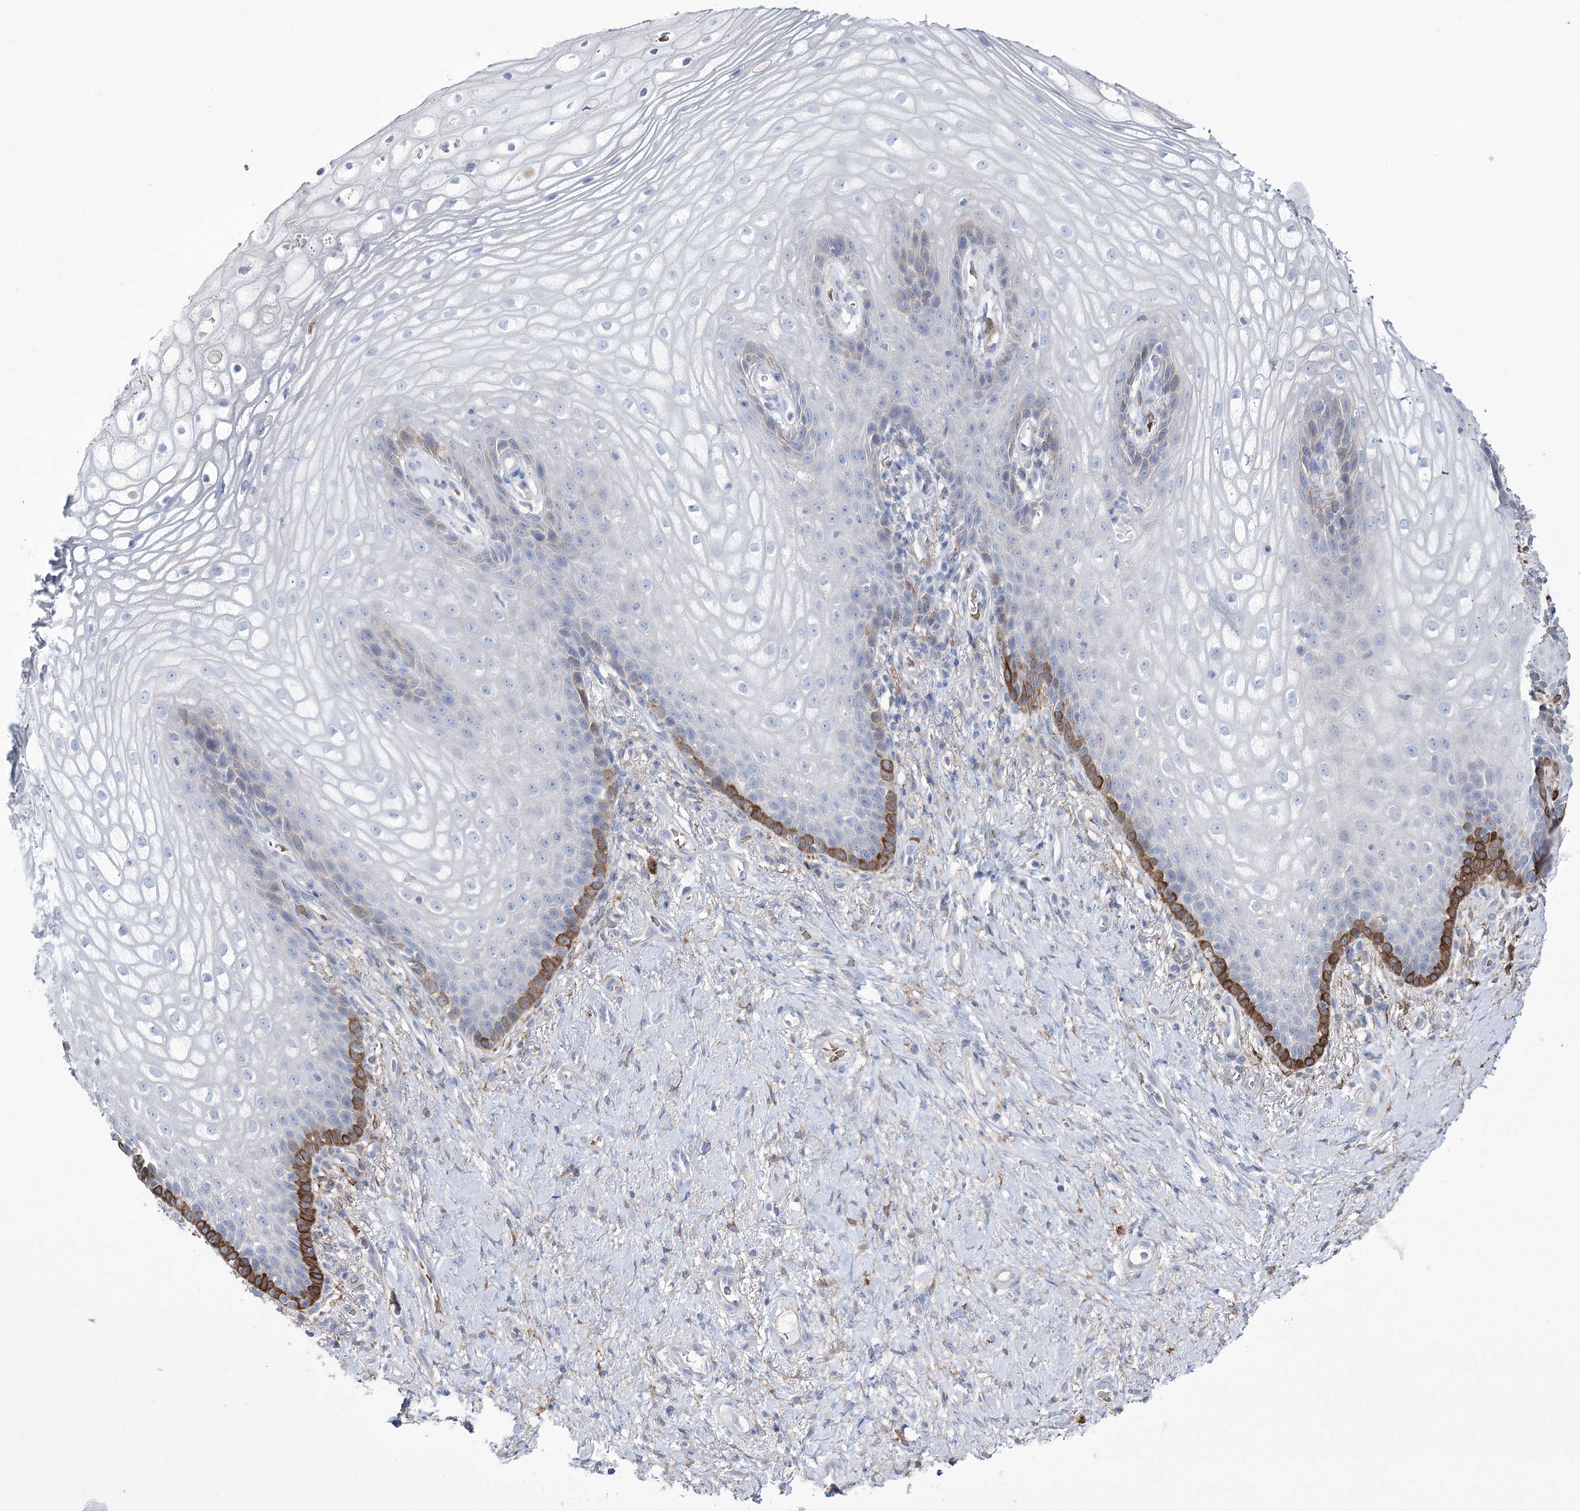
{"staining": {"intensity": "strong", "quantity": "<25%", "location": "cytoplasmic/membranous"}, "tissue": "vagina", "cell_type": "Squamous epithelial cells", "image_type": "normal", "snomed": [{"axis": "morphology", "description": "Normal tissue, NOS"}, {"axis": "topography", "description": "Vagina"}], "caption": "This micrograph displays immunohistochemistry (IHC) staining of unremarkable vagina, with medium strong cytoplasmic/membranous expression in about <25% of squamous epithelial cells.", "gene": "ZNF622", "patient": {"sex": "female", "age": 60}}